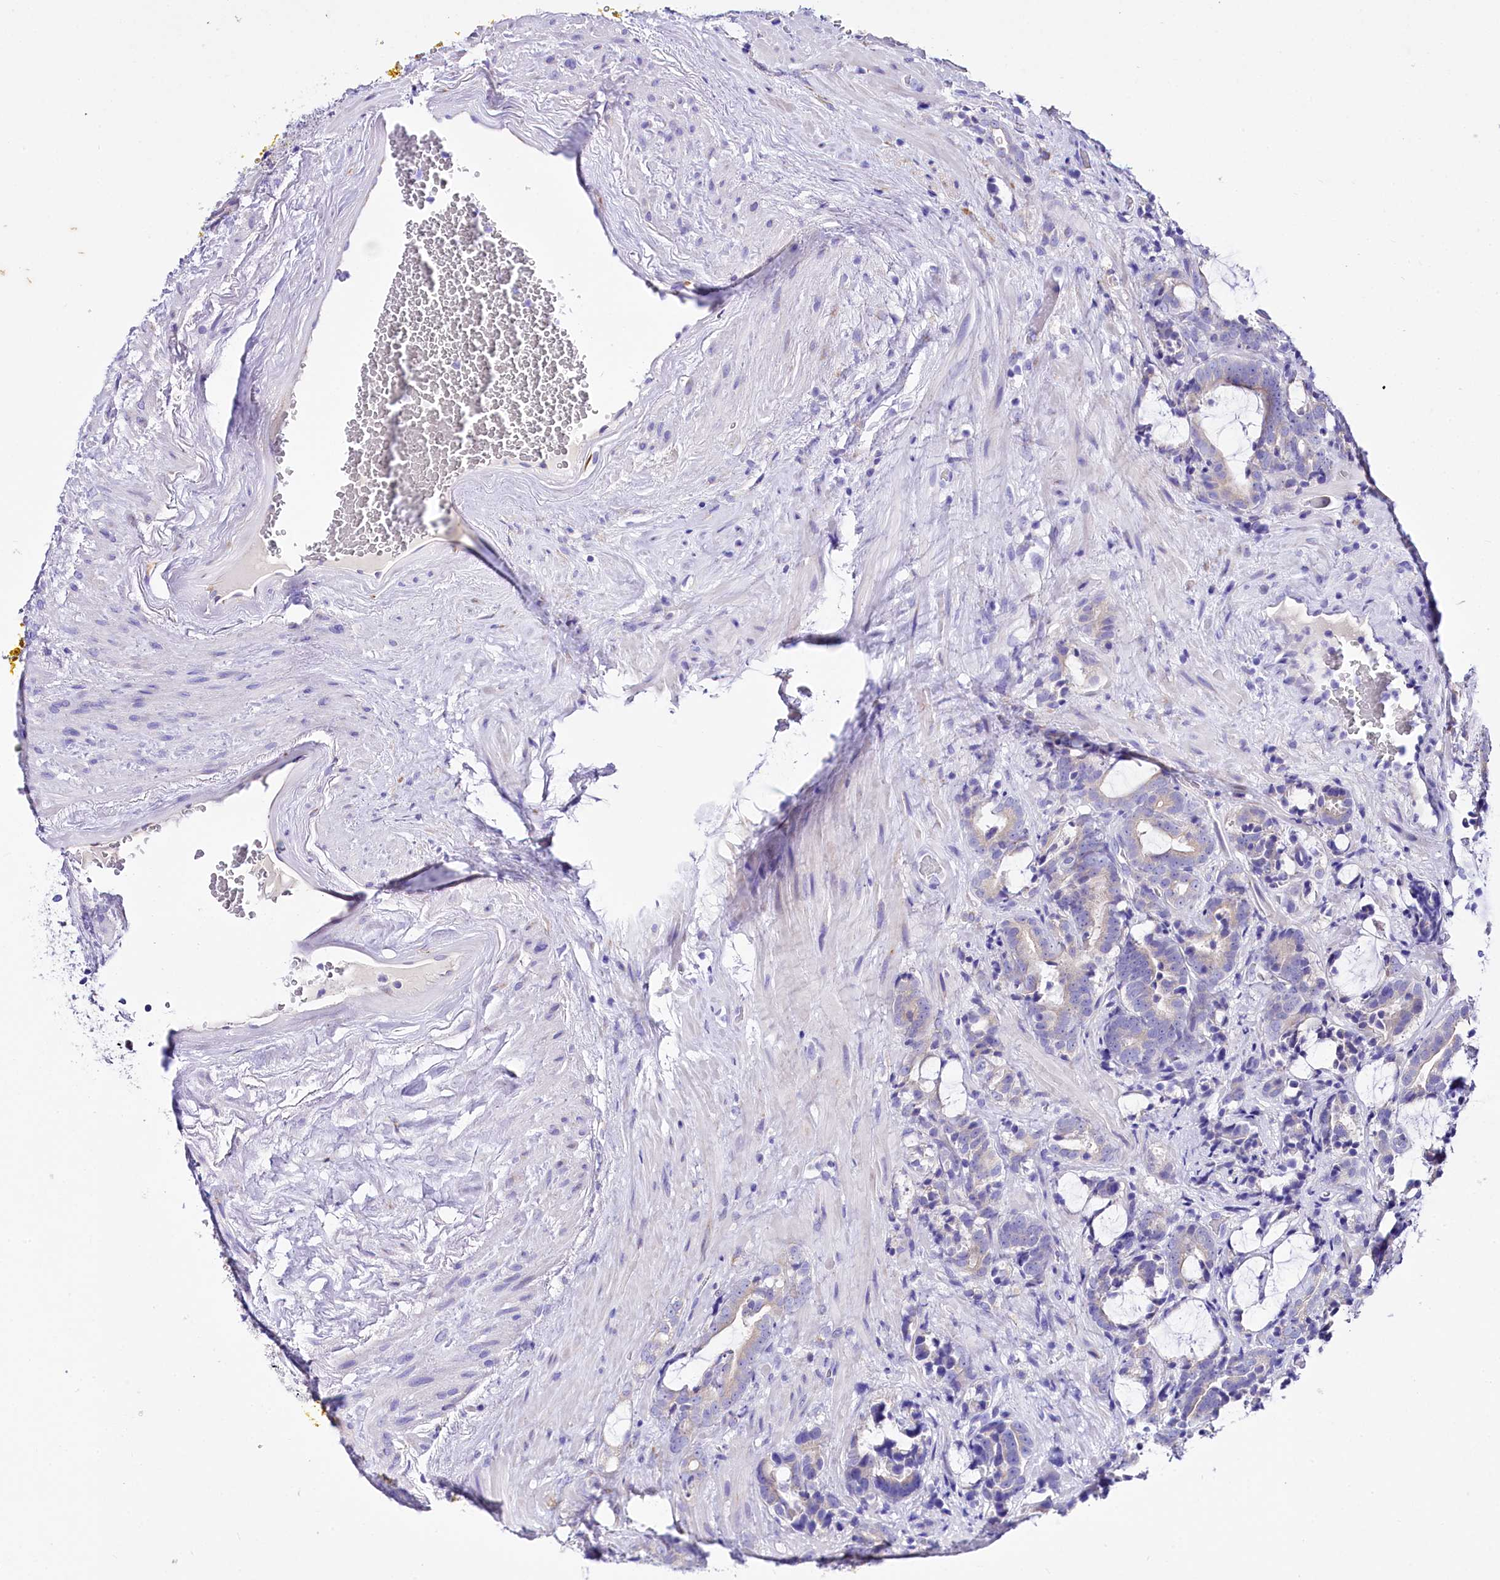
{"staining": {"intensity": "weak", "quantity": "<25%", "location": "cytoplasmic/membranous"}, "tissue": "prostate cancer", "cell_type": "Tumor cells", "image_type": "cancer", "snomed": [{"axis": "morphology", "description": "Adenocarcinoma, High grade"}, {"axis": "topography", "description": "Prostate and seminal vesicle, NOS"}], "caption": "An IHC histopathology image of prostate cancer (high-grade adenocarcinoma) is shown. There is no staining in tumor cells of prostate cancer (high-grade adenocarcinoma).", "gene": "A2ML1", "patient": {"sex": "male", "age": 67}}